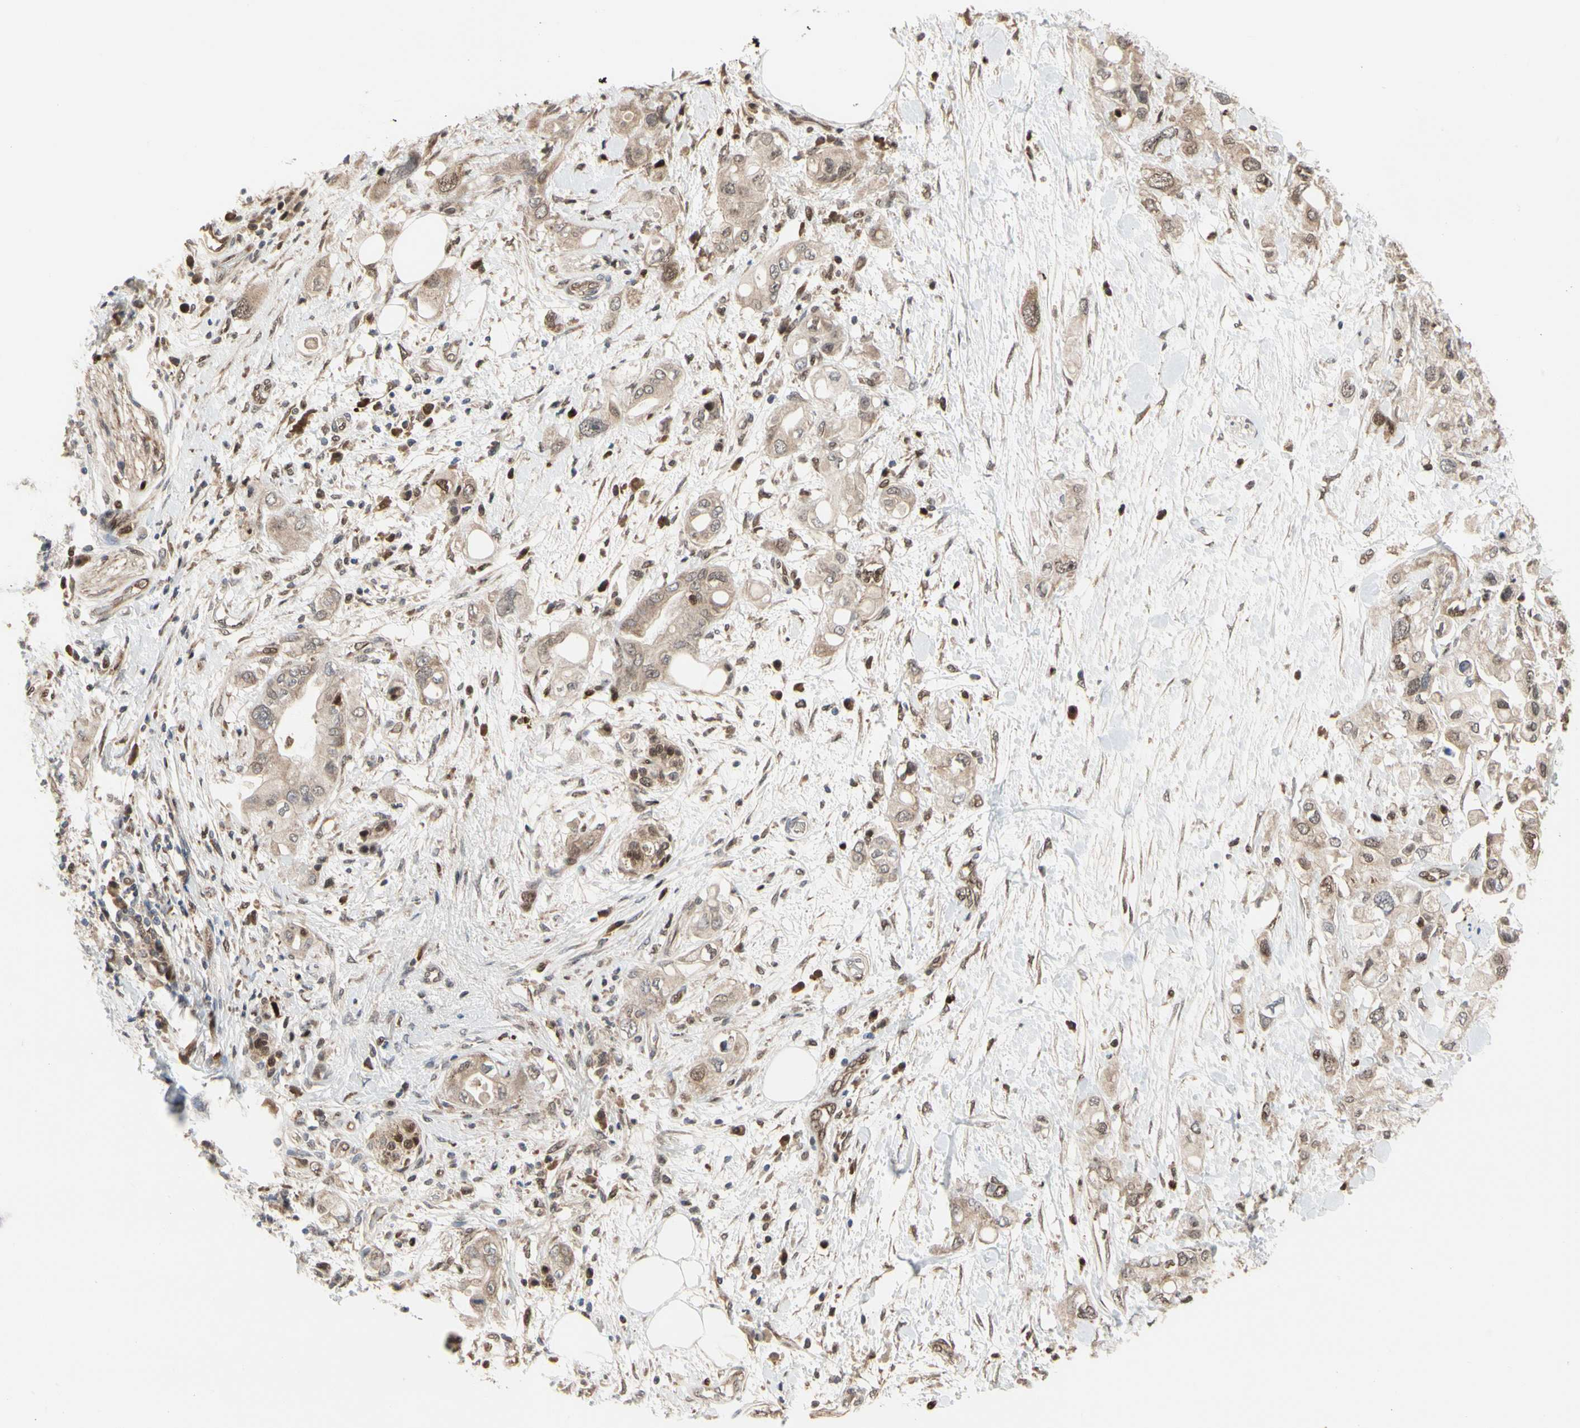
{"staining": {"intensity": "weak", "quantity": ">75%", "location": "cytoplasmic/membranous,nuclear"}, "tissue": "pancreatic cancer", "cell_type": "Tumor cells", "image_type": "cancer", "snomed": [{"axis": "morphology", "description": "Adenocarcinoma, NOS"}, {"axis": "topography", "description": "Pancreas"}], "caption": "Tumor cells show low levels of weak cytoplasmic/membranous and nuclear expression in about >75% of cells in human pancreatic cancer (adenocarcinoma).", "gene": "CDK5", "patient": {"sex": "female", "age": 56}}